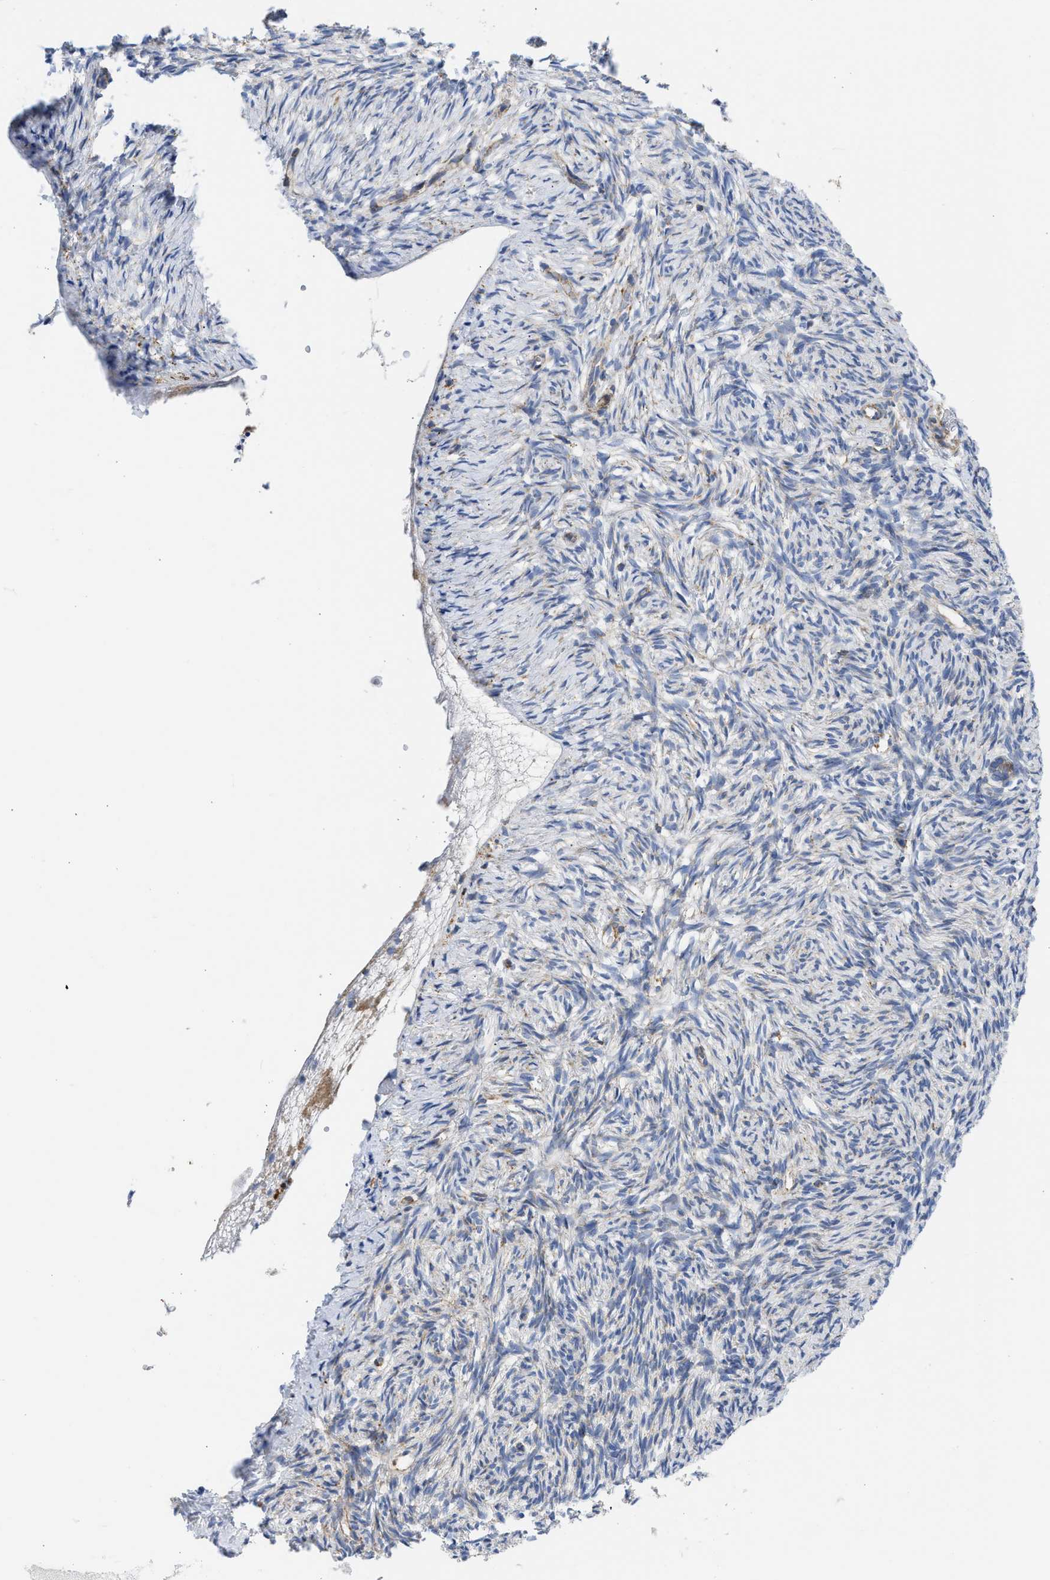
{"staining": {"intensity": "moderate", "quantity": "<25%", "location": "cytoplasmic/membranous"}, "tissue": "ovary", "cell_type": "Ovarian stroma cells", "image_type": "normal", "snomed": [{"axis": "morphology", "description": "Normal tissue, NOS"}, {"axis": "topography", "description": "Ovary"}], "caption": "Immunohistochemical staining of benign ovary demonstrates low levels of moderate cytoplasmic/membranous staining in about <25% of ovarian stroma cells.", "gene": "CYCS", "patient": {"sex": "female", "age": 33}}